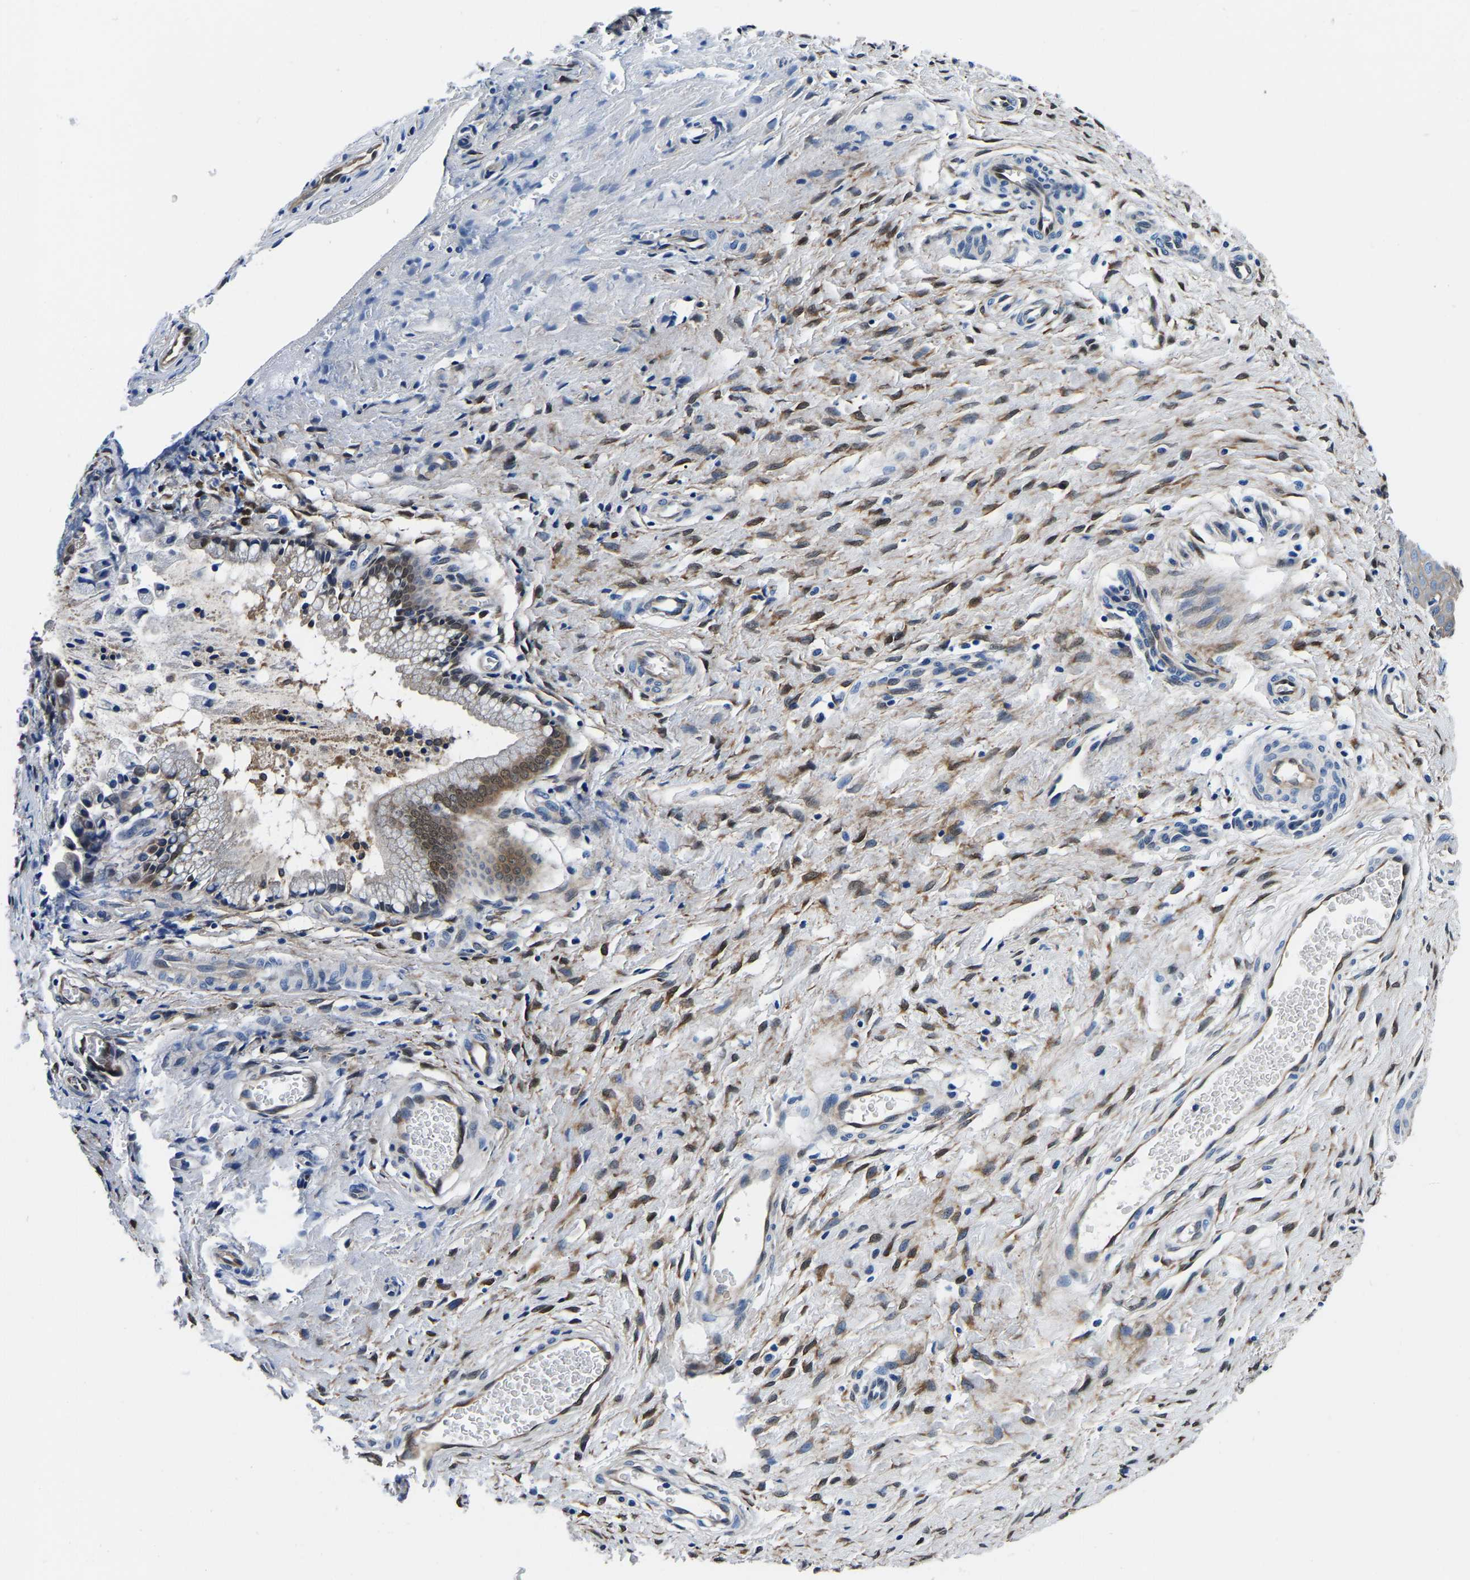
{"staining": {"intensity": "weak", "quantity": "25%-75%", "location": "cytoplasmic/membranous"}, "tissue": "cervix", "cell_type": "Glandular cells", "image_type": "normal", "snomed": [{"axis": "morphology", "description": "Normal tissue, NOS"}, {"axis": "topography", "description": "Cervix"}], "caption": "DAB (3,3'-diaminobenzidine) immunohistochemical staining of normal human cervix reveals weak cytoplasmic/membranous protein positivity in about 25%-75% of glandular cells.", "gene": "S100A13", "patient": {"sex": "female", "age": 55}}